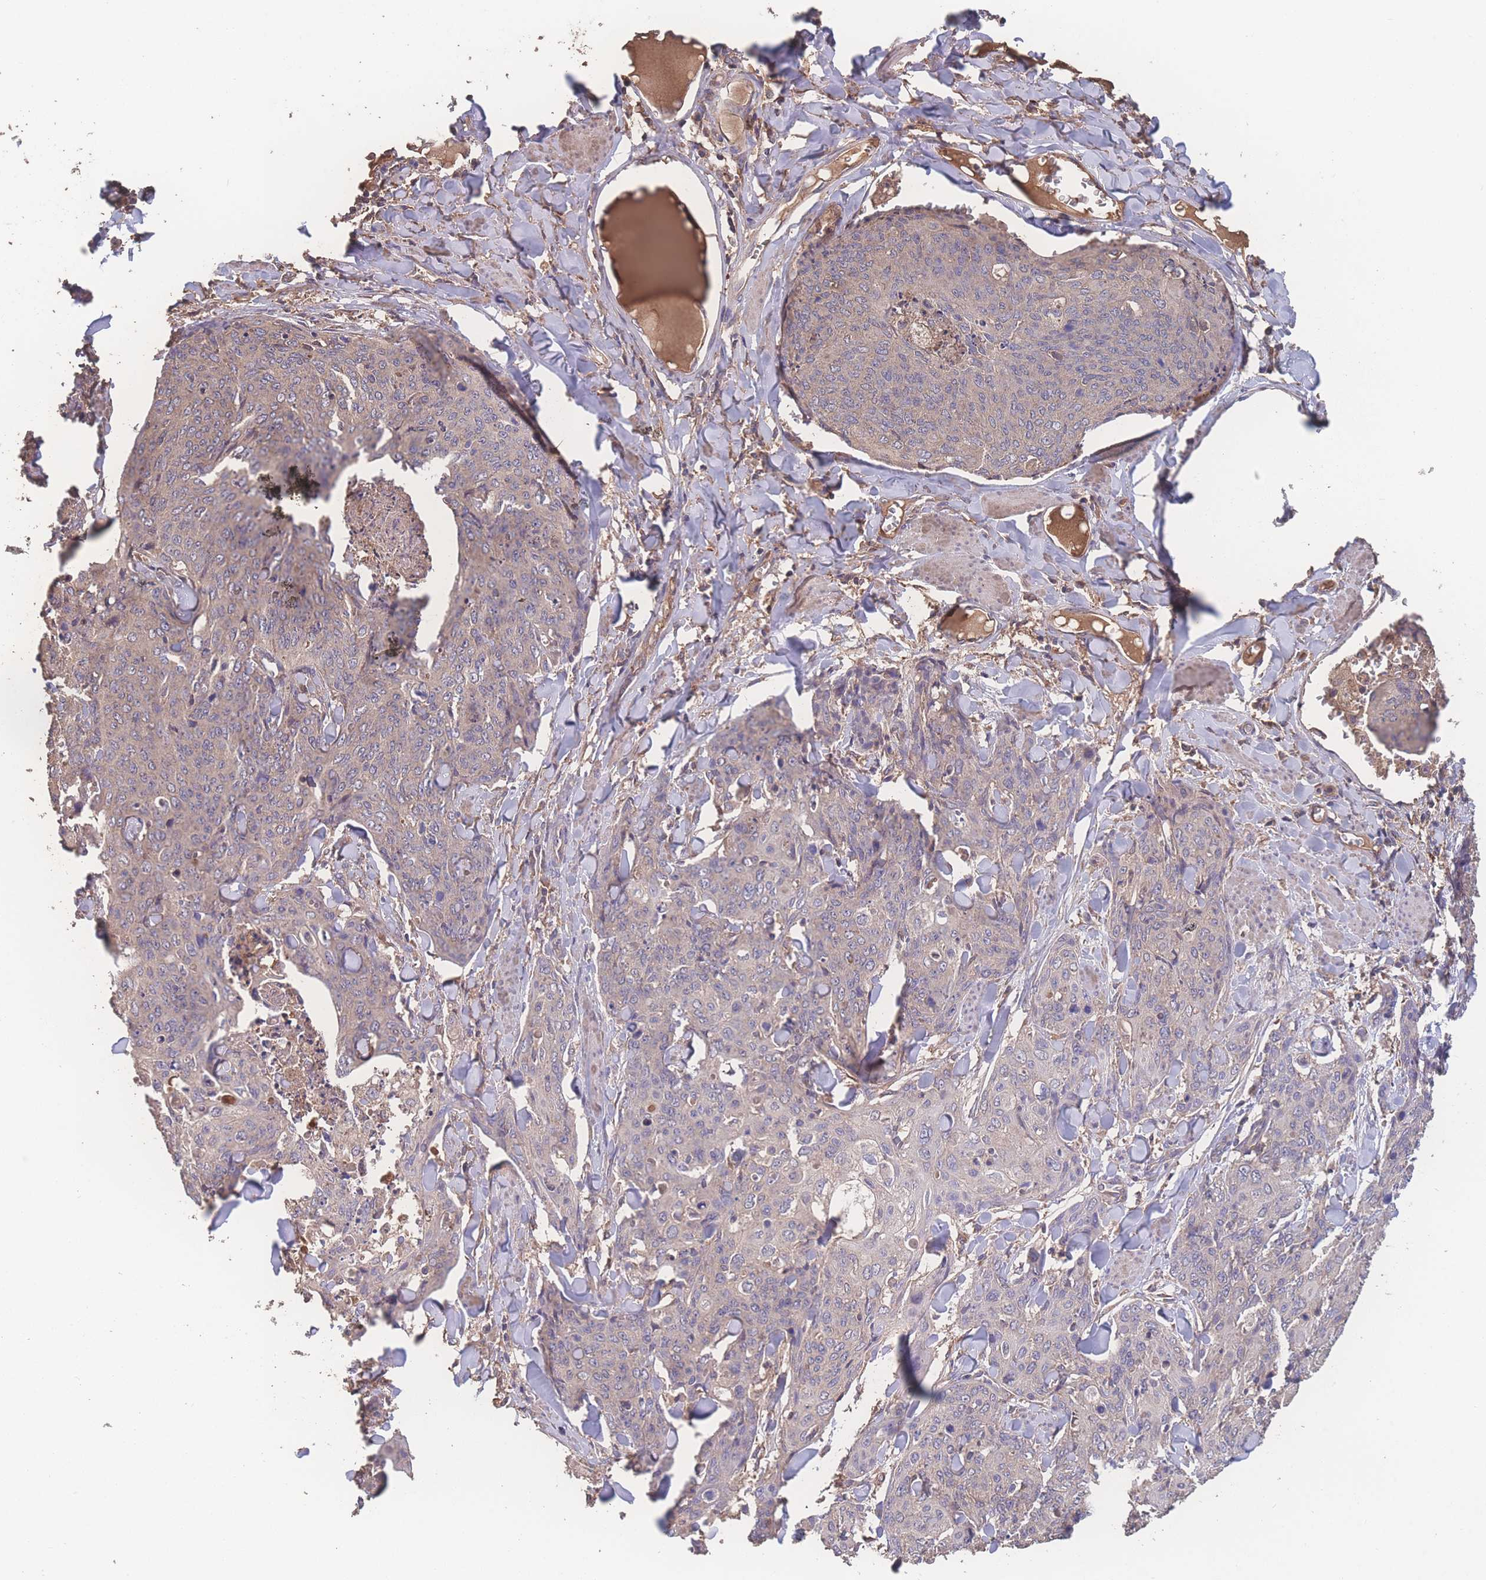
{"staining": {"intensity": "weak", "quantity": "<25%", "location": "cytoplasmic/membranous"}, "tissue": "skin cancer", "cell_type": "Tumor cells", "image_type": "cancer", "snomed": [{"axis": "morphology", "description": "Squamous cell carcinoma, NOS"}, {"axis": "topography", "description": "Skin"}, {"axis": "topography", "description": "Vulva"}], "caption": "Image shows no protein expression in tumor cells of skin cancer tissue. (Brightfield microscopy of DAB (3,3'-diaminobenzidine) immunohistochemistry (IHC) at high magnification).", "gene": "ATXN10", "patient": {"sex": "female", "age": 85}}